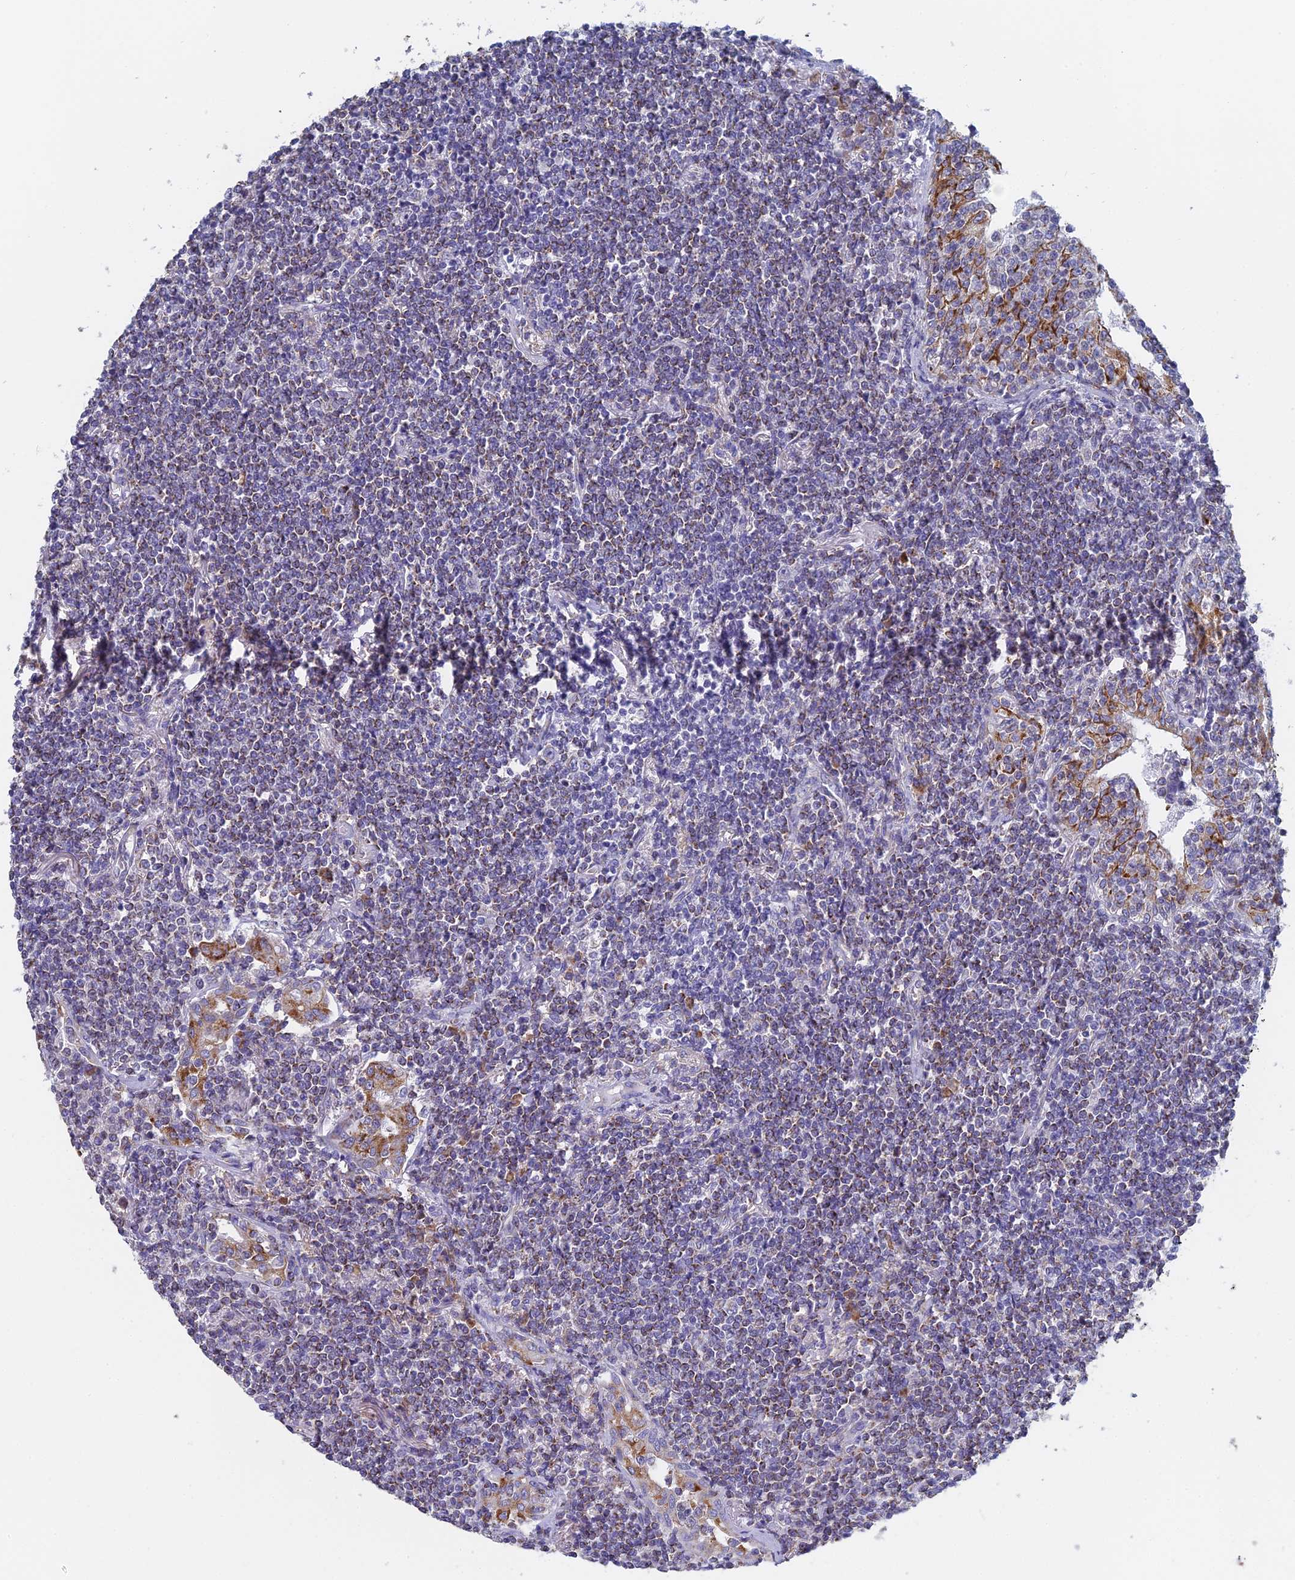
{"staining": {"intensity": "moderate", "quantity": "<25%", "location": "cytoplasmic/membranous"}, "tissue": "lymphoma", "cell_type": "Tumor cells", "image_type": "cancer", "snomed": [{"axis": "morphology", "description": "Malignant lymphoma, non-Hodgkin's type, Low grade"}, {"axis": "topography", "description": "Lung"}], "caption": "Protein staining of malignant lymphoma, non-Hodgkin's type (low-grade) tissue reveals moderate cytoplasmic/membranous positivity in approximately <25% of tumor cells.", "gene": "CRACR2B", "patient": {"sex": "female", "age": 71}}